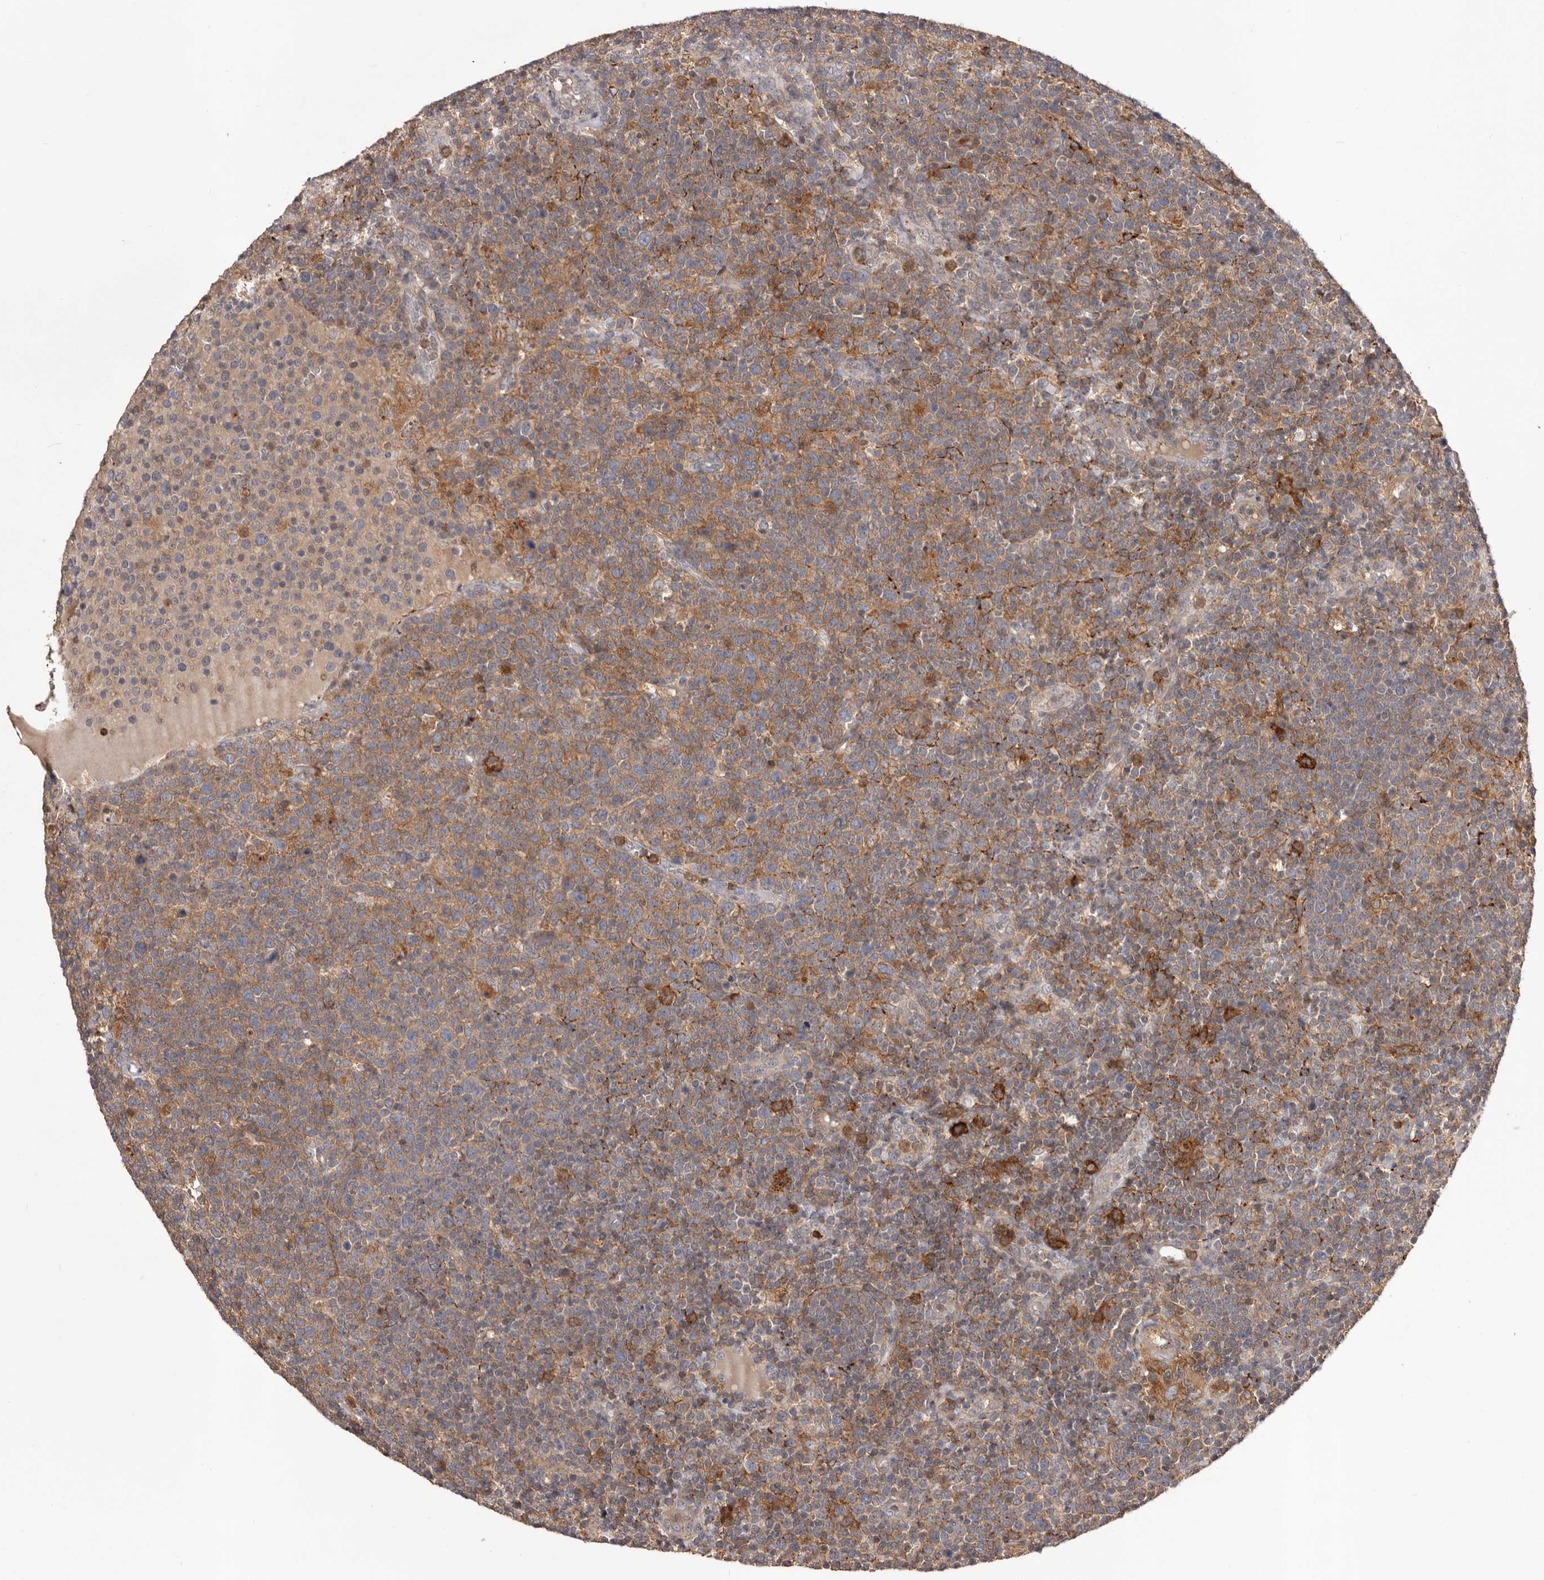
{"staining": {"intensity": "moderate", "quantity": "25%-75%", "location": "cytoplasmic/membranous"}, "tissue": "lymphoma", "cell_type": "Tumor cells", "image_type": "cancer", "snomed": [{"axis": "morphology", "description": "Malignant lymphoma, non-Hodgkin's type, High grade"}, {"axis": "topography", "description": "Lymph node"}], "caption": "Malignant lymphoma, non-Hodgkin's type (high-grade) stained with DAB IHC displays medium levels of moderate cytoplasmic/membranous expression in approximately 25%-75% of tumor cells.", "gene": "GLIPR2", "patient": {"sex": "male", "age": 61}}